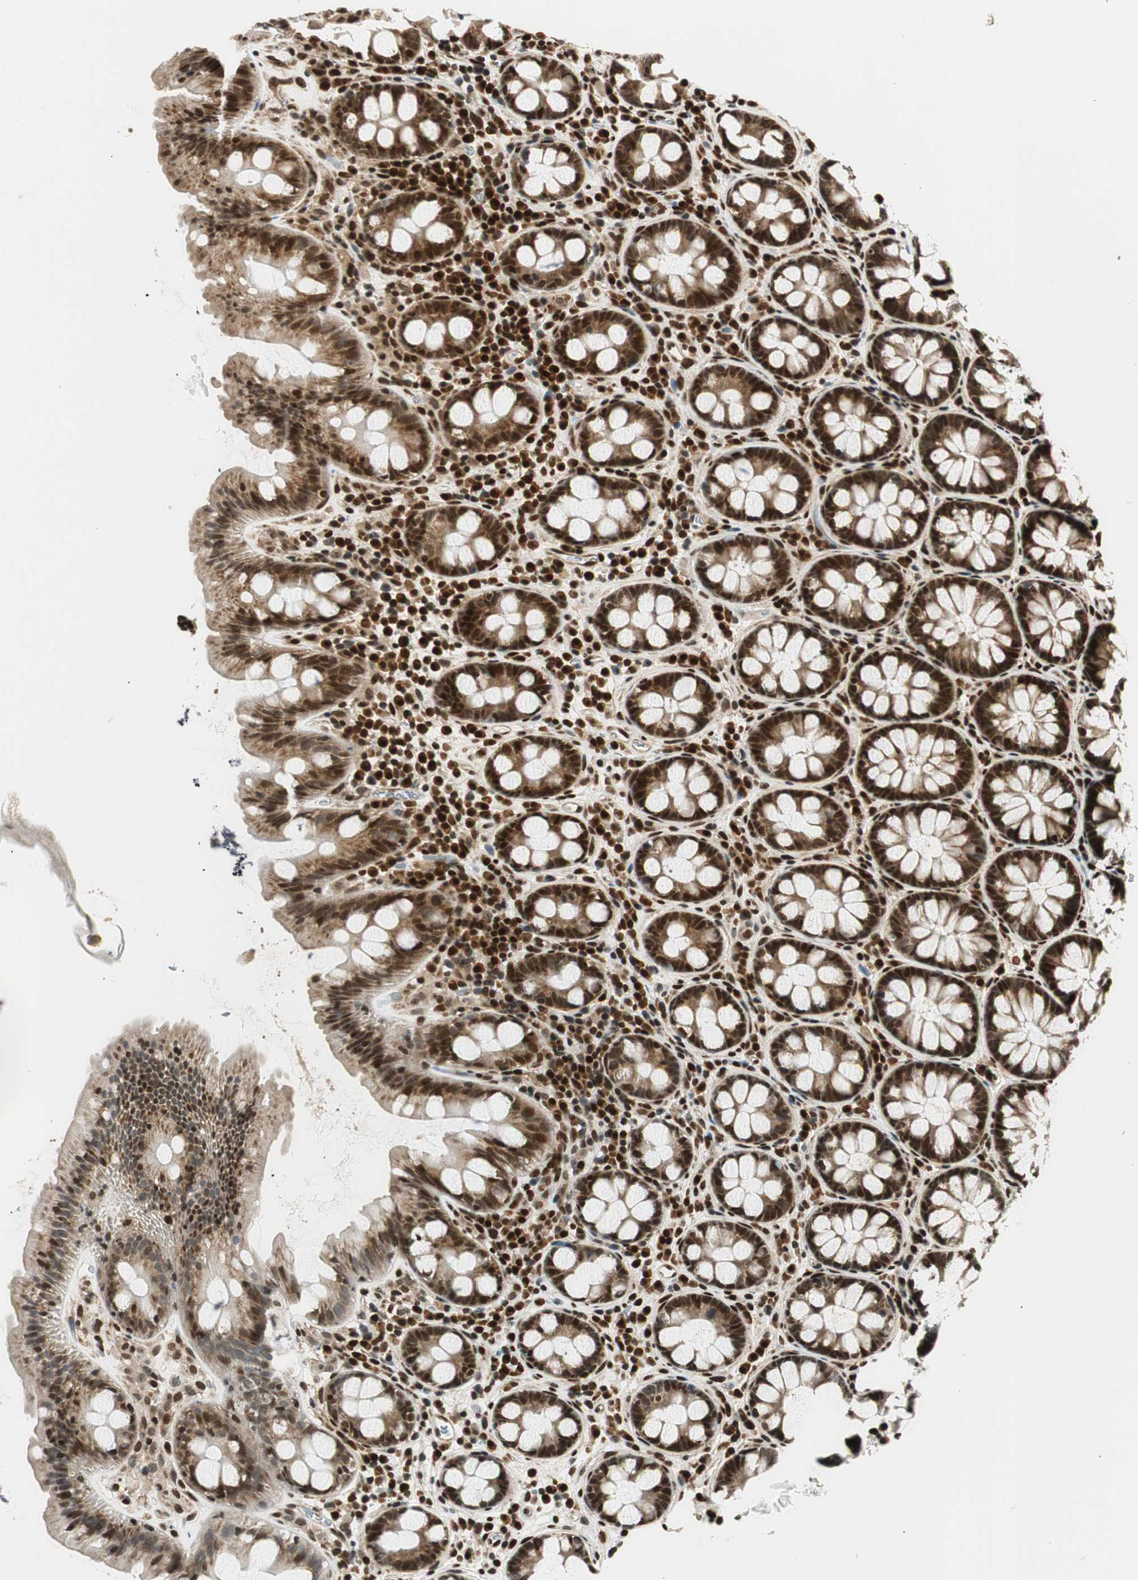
{"staining": {"intensity": "strong", "quantity": ">75%", "location": "nuclear"}, "tissue": "colon", "cell_type": "Endothelial cells", "image_type": "normal", "snomed": [{"axis": "morphology", "description": "Normal tissue, NOS"}, {"axis": "topography", "description": "Colon"}], "caption": "A brown stain labels strong nuclear positivity of a protein in endothelial cells of unremarkable colon.", "gene": "RING1", "patient": {"sex": "female", "age": 80}}